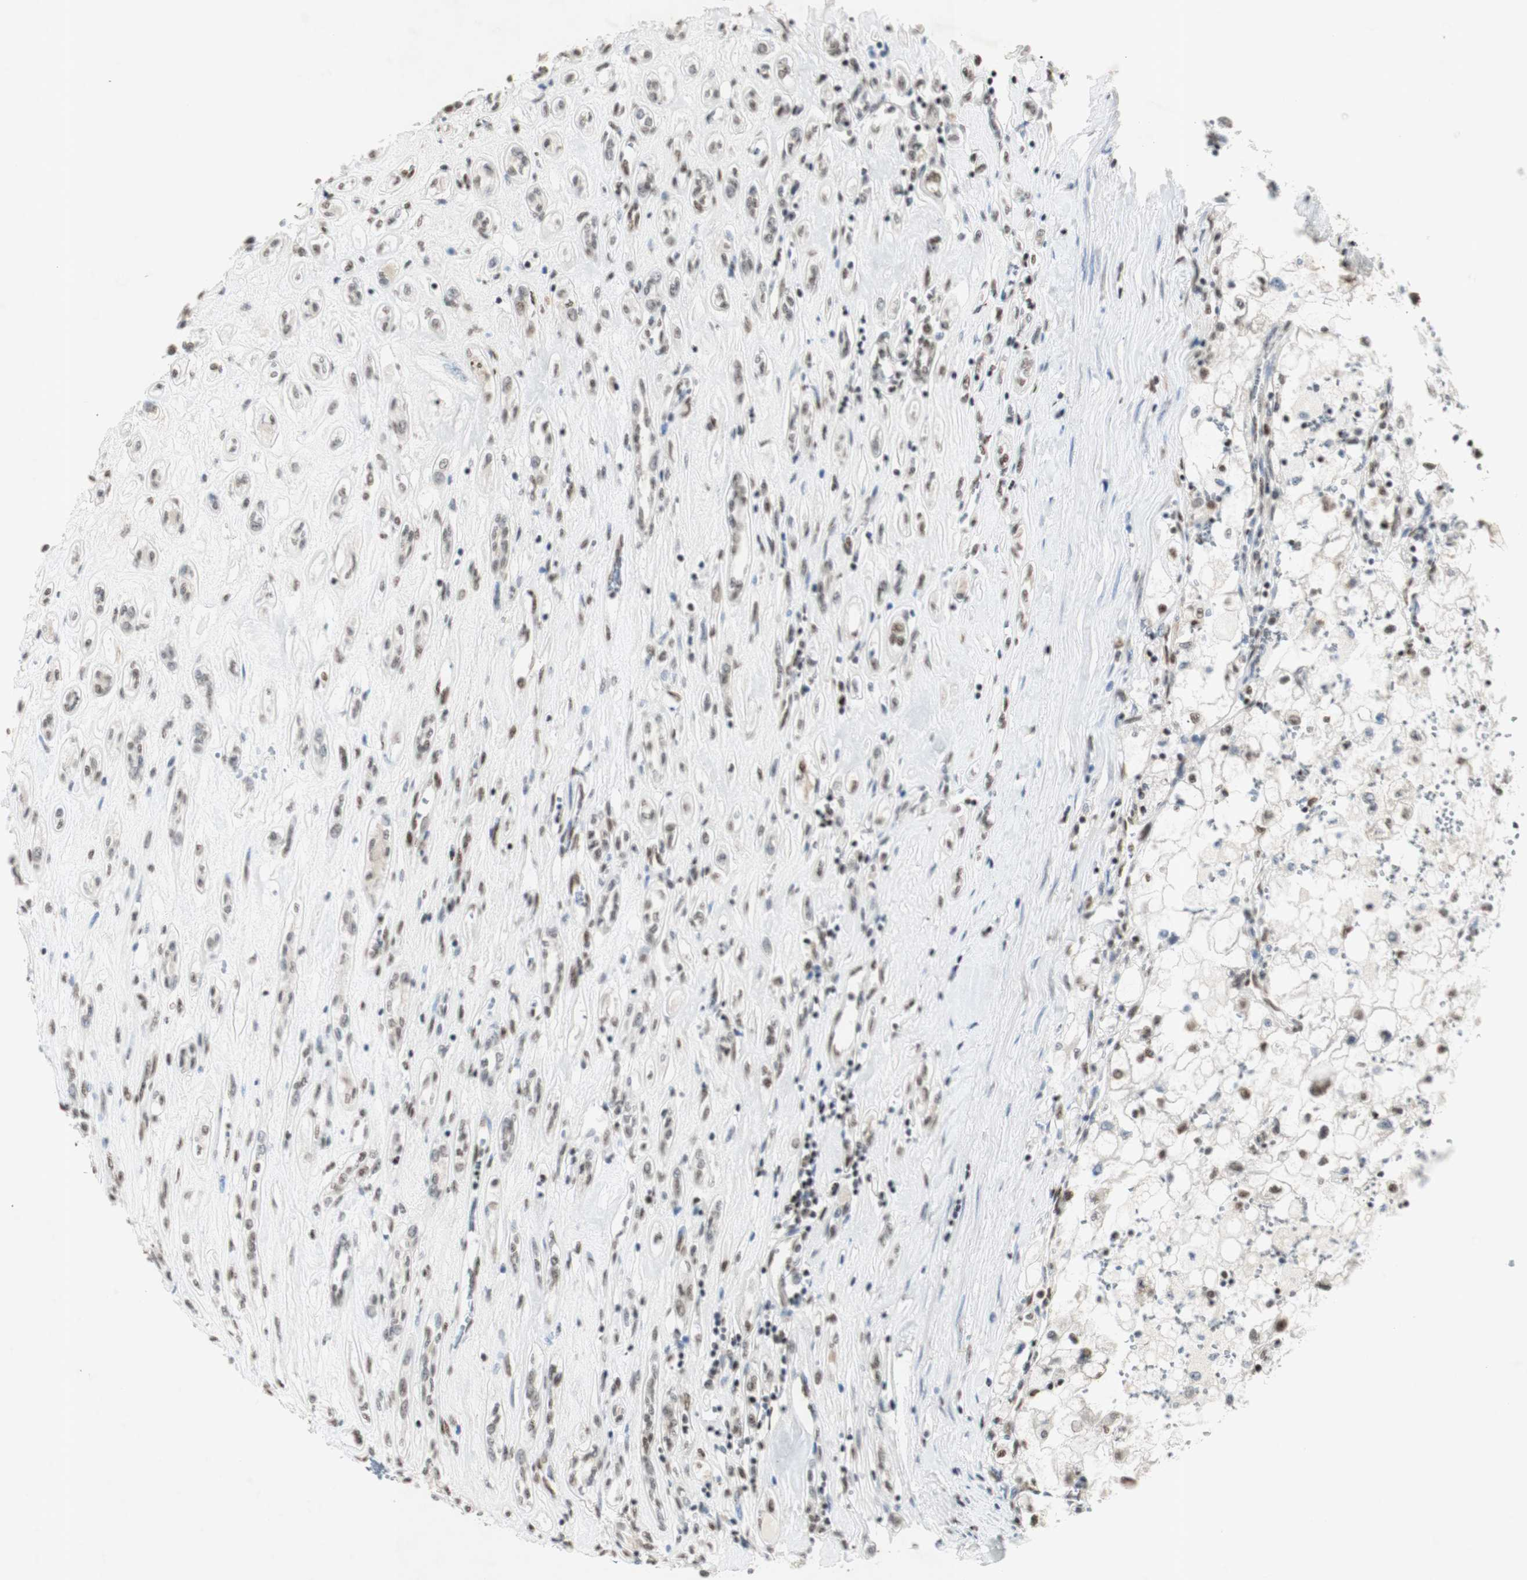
{"staining": {"intensity": "moderate", "quantity": ">75%", "location": "nuclear"}, "tissue": "renal cancer", "cell_type": "Tumor cells", "image_type": "cancer", "snomed": [{"axis": "morphology", "description": "Adenocarcinoma, NOS"}, {"axis": "topography", "description": "Kidney"}], "caption": "An image of renal adenocarcinoma stained for a protein shows moderate nuclear brown staining in tumor cells.", "gene": "SNRPB", "patient": {"sex": "female", "age": 70}}